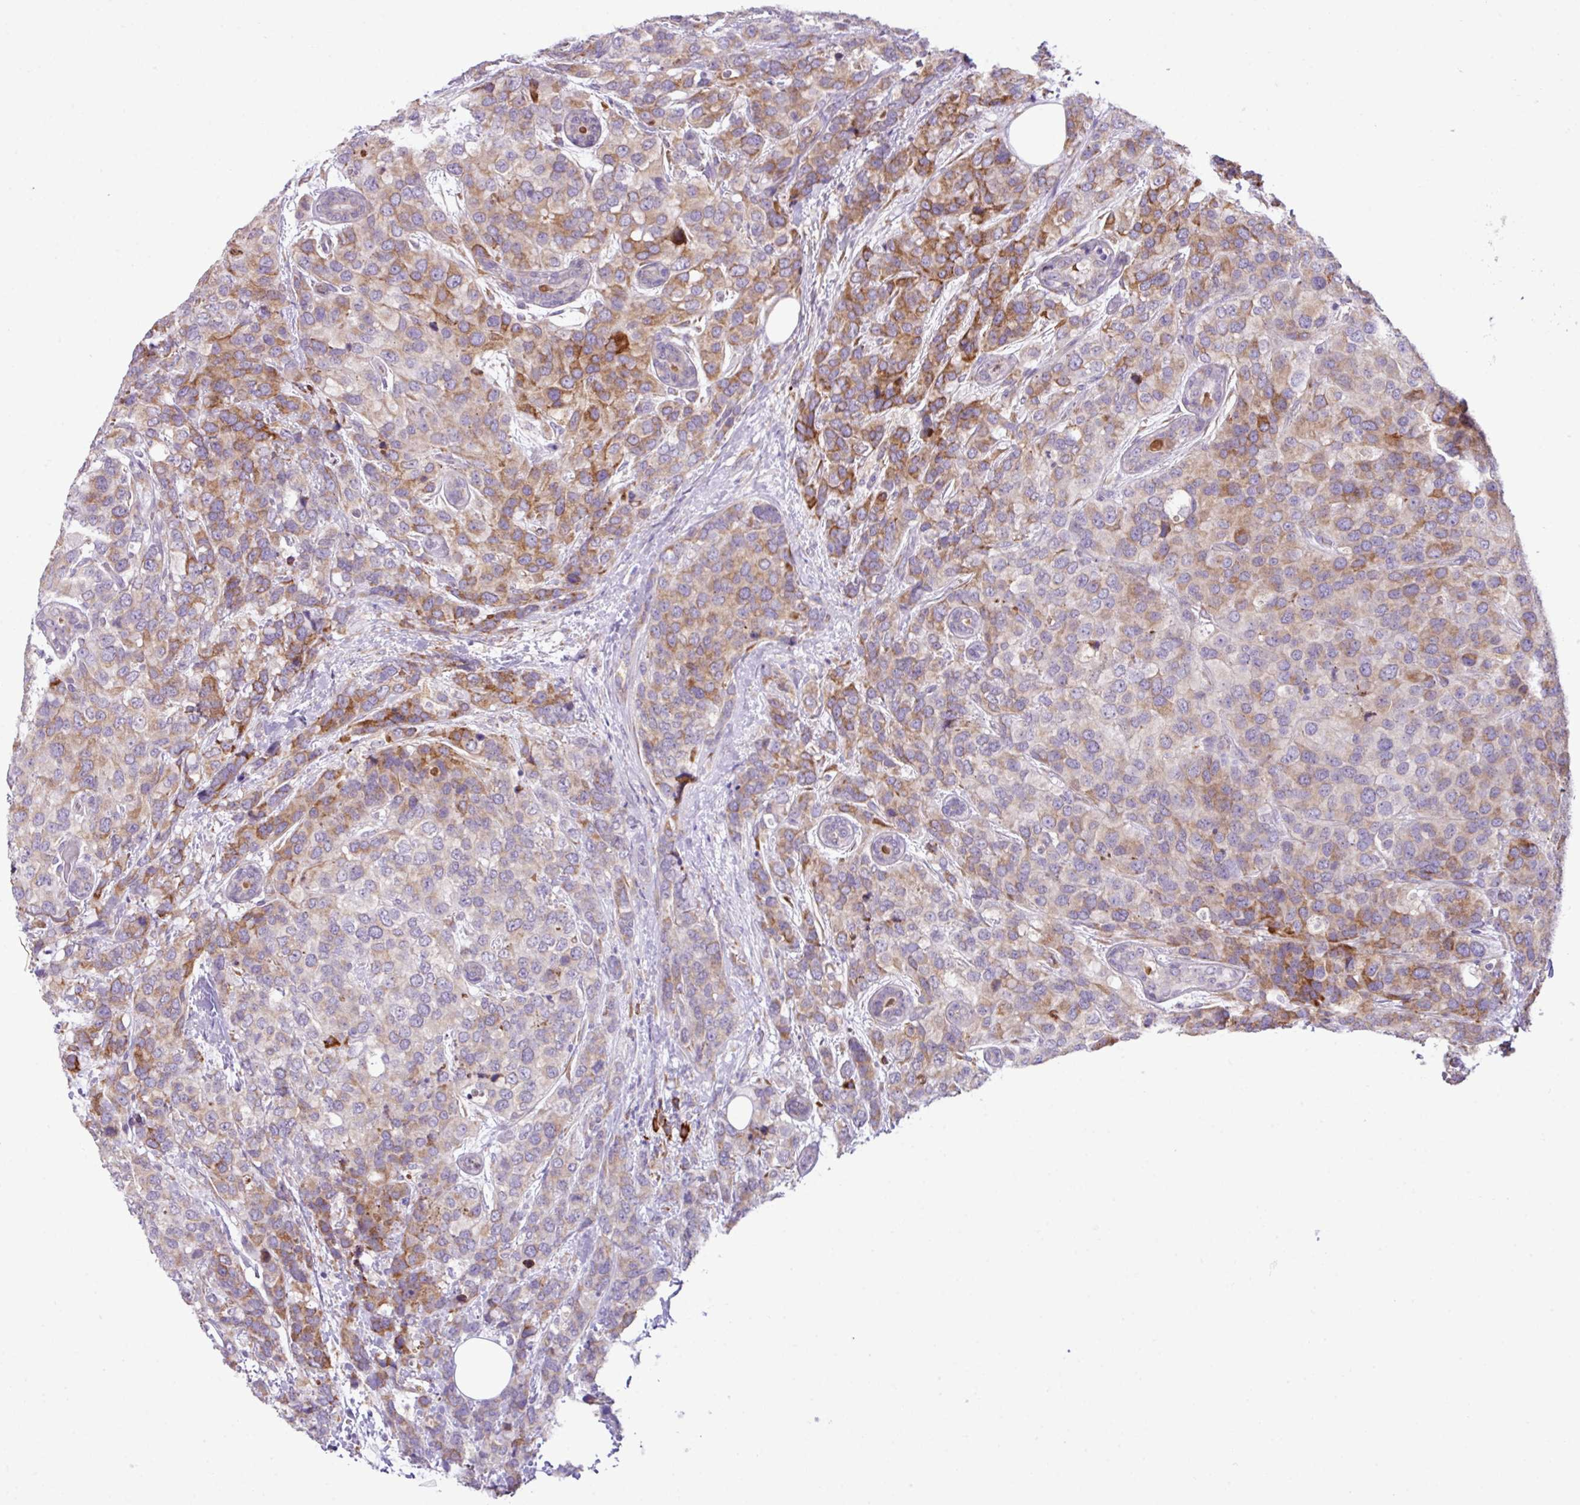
{"staining": {"intensity": "moderate", "quantity": "25%-75%", "location": "cytoplasmic/membranous"}, "tissue": "breast cancer", "cell_type": "Tumor cells", "image_type": "cancer", "snomed": [{"axis": "morphology", "description": "Lobular carcinoma"}, {"axis": "topography", "description": "Breast"}], "caption": "Breast cancer (lobular carcinoma) tissue shows moderate cytoplasmic/membranous staining in about 25%-75% of tumor cells (DAB (3,3'-diaminobenzidine) IHC, brown staining for protein, blue staining for nuclei).", "gene": "RGS21", "patient": {"sex": "female", "age": 59}}